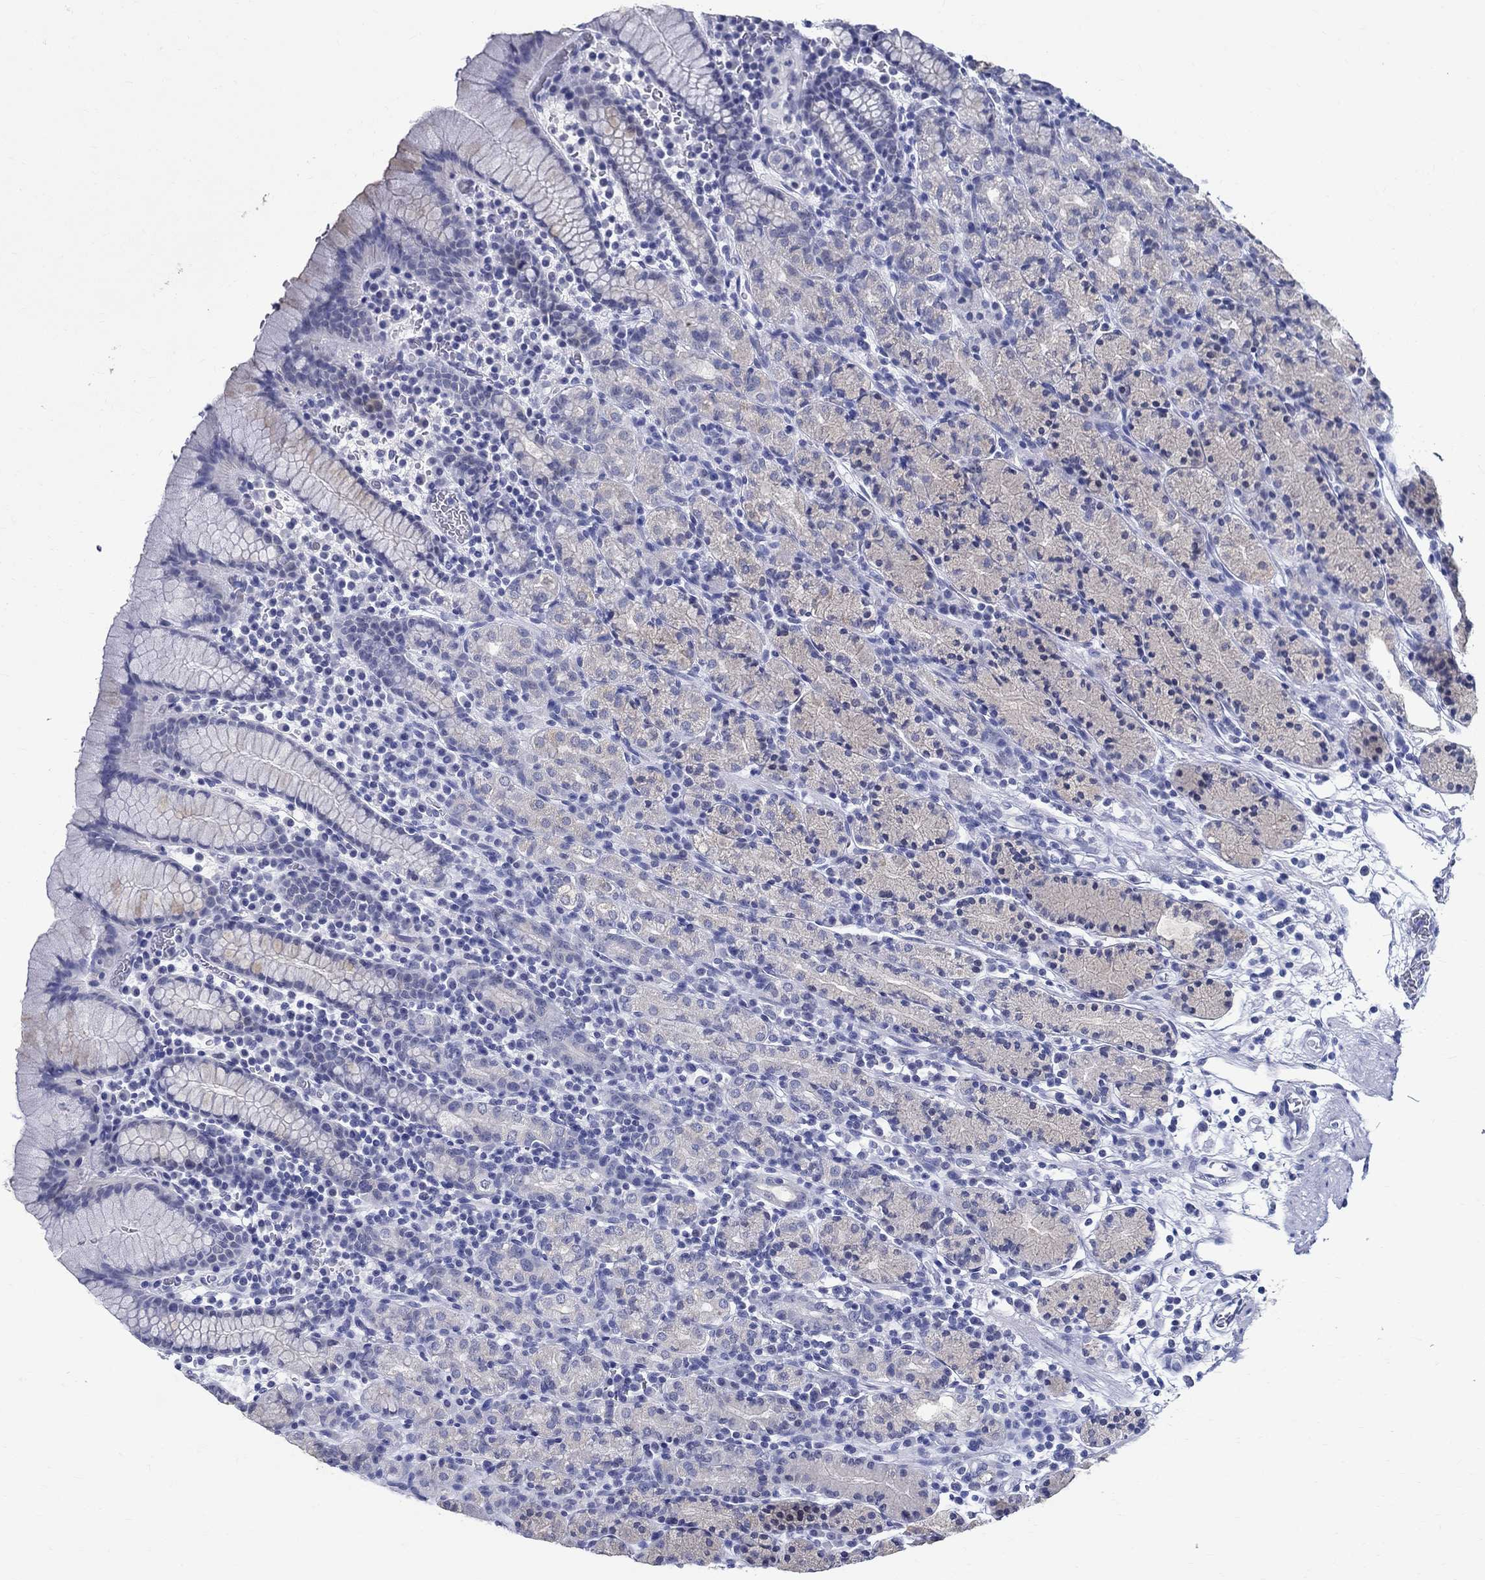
{"staining": {"intensity": "negative", "quantity": "none", "location": "none"}, "tissue": "stomach", "cell_type": "Glandular cells", "image_type": "normal", "snomed": [{"axis": "morphology", "description": "Normal tissue, NOS"}, {"axis": "topography", "description": "Stomach, upper"}, {"axis": "topography", "description": "Stomach"}], "caption": "This image is of unremarkable stomach stained with immunohistochemistry to label a protein in brown with the nuclei are counter-stained blue. There is no positivity in glandular cells.", "gene": "BSPRY", "patient": {"sex": "male", "age": 62}}